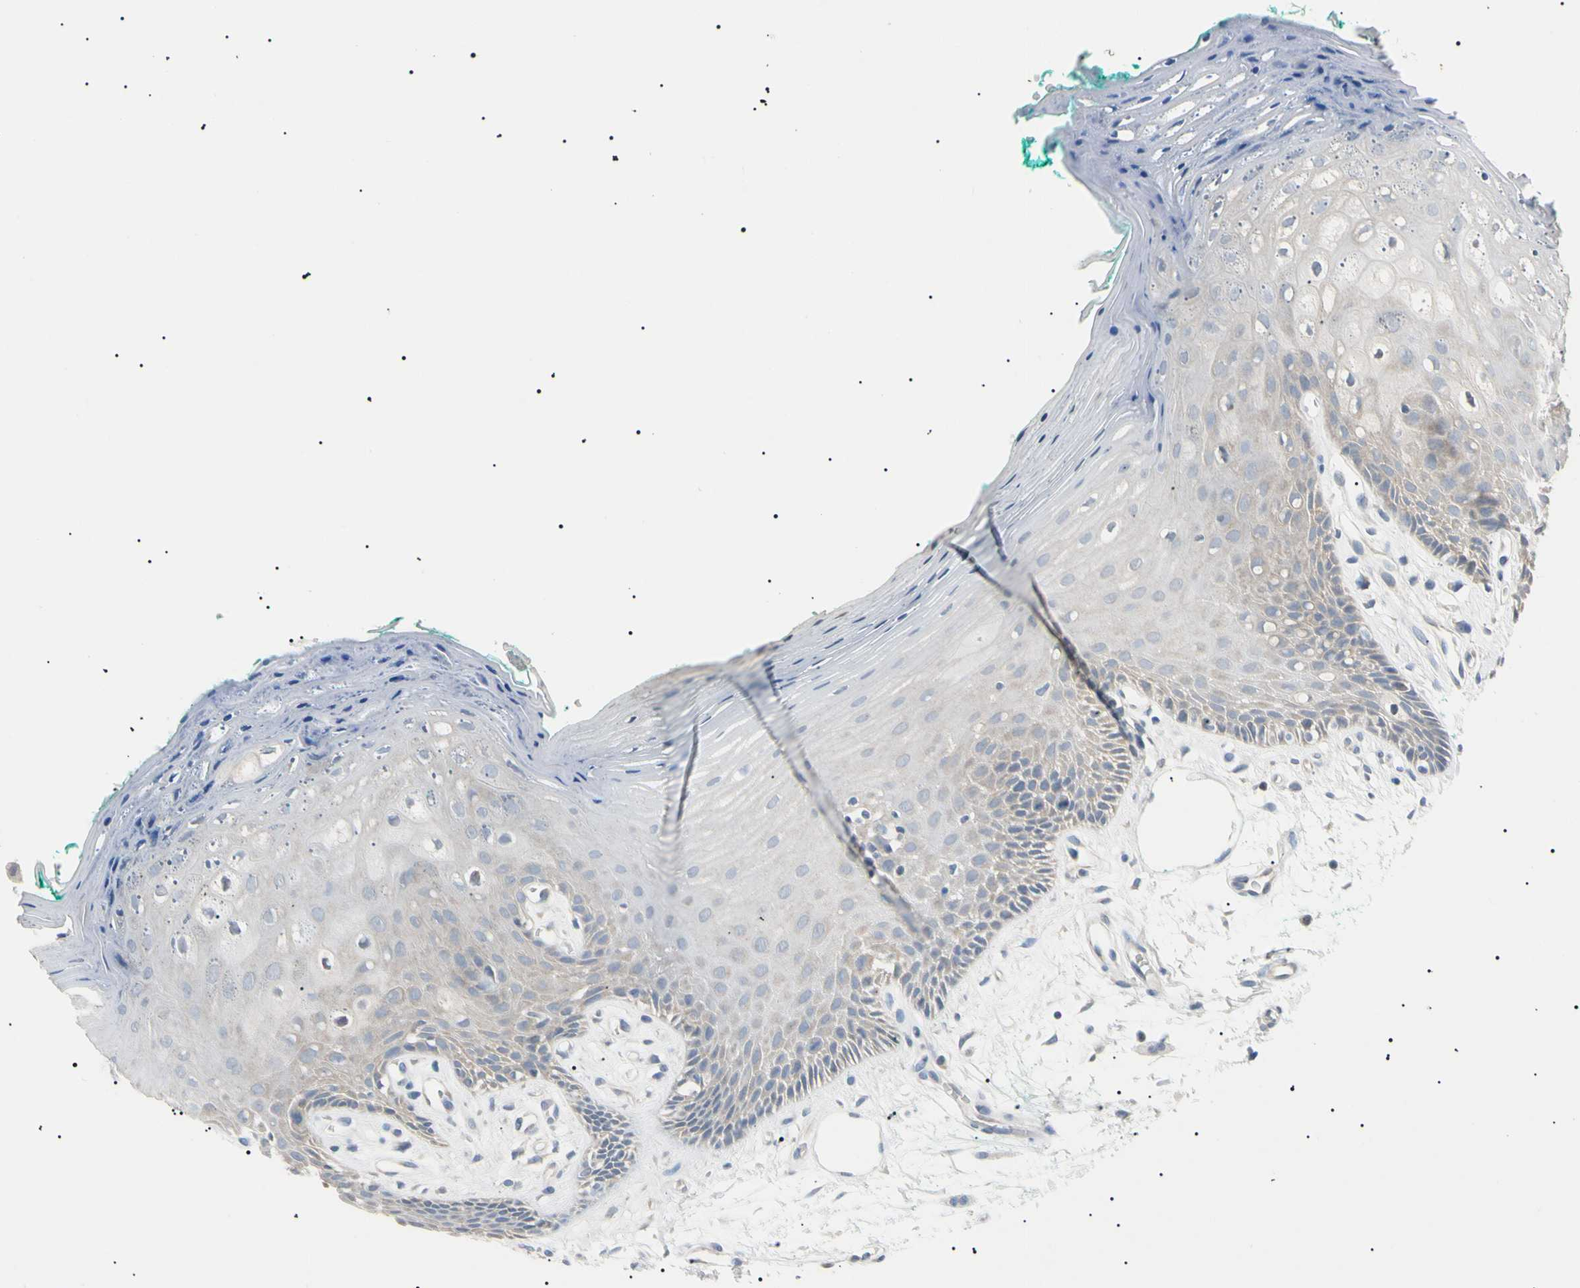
{"staining": {"intensity": "weak", "quantity": "<25%", "location": "cytoplasmic/membranous"}, "tissue": "oral mucosa", "cell_type": "Squamous epithelial cells", "image_type": "normal", "snomed": [{"axis": "morphology", "description": "Normal tissue, NOS"}, {"axis": "topography", "description": "Skeletal muscle"}, {"axis": "topography", "description": "Oral tissue"}, {"axis": "topography", "description": "Peripheral nerve tissue"}], "caption": "A histopathology image of human oral mucosa is negative for staining in squamous epithelial cells. The staining is performed using DAB brown chromogen with nuclei counter-stained in using hematoxylin.", "gene": "CGB3", "patient": {"sex": "female", "age": 84}}